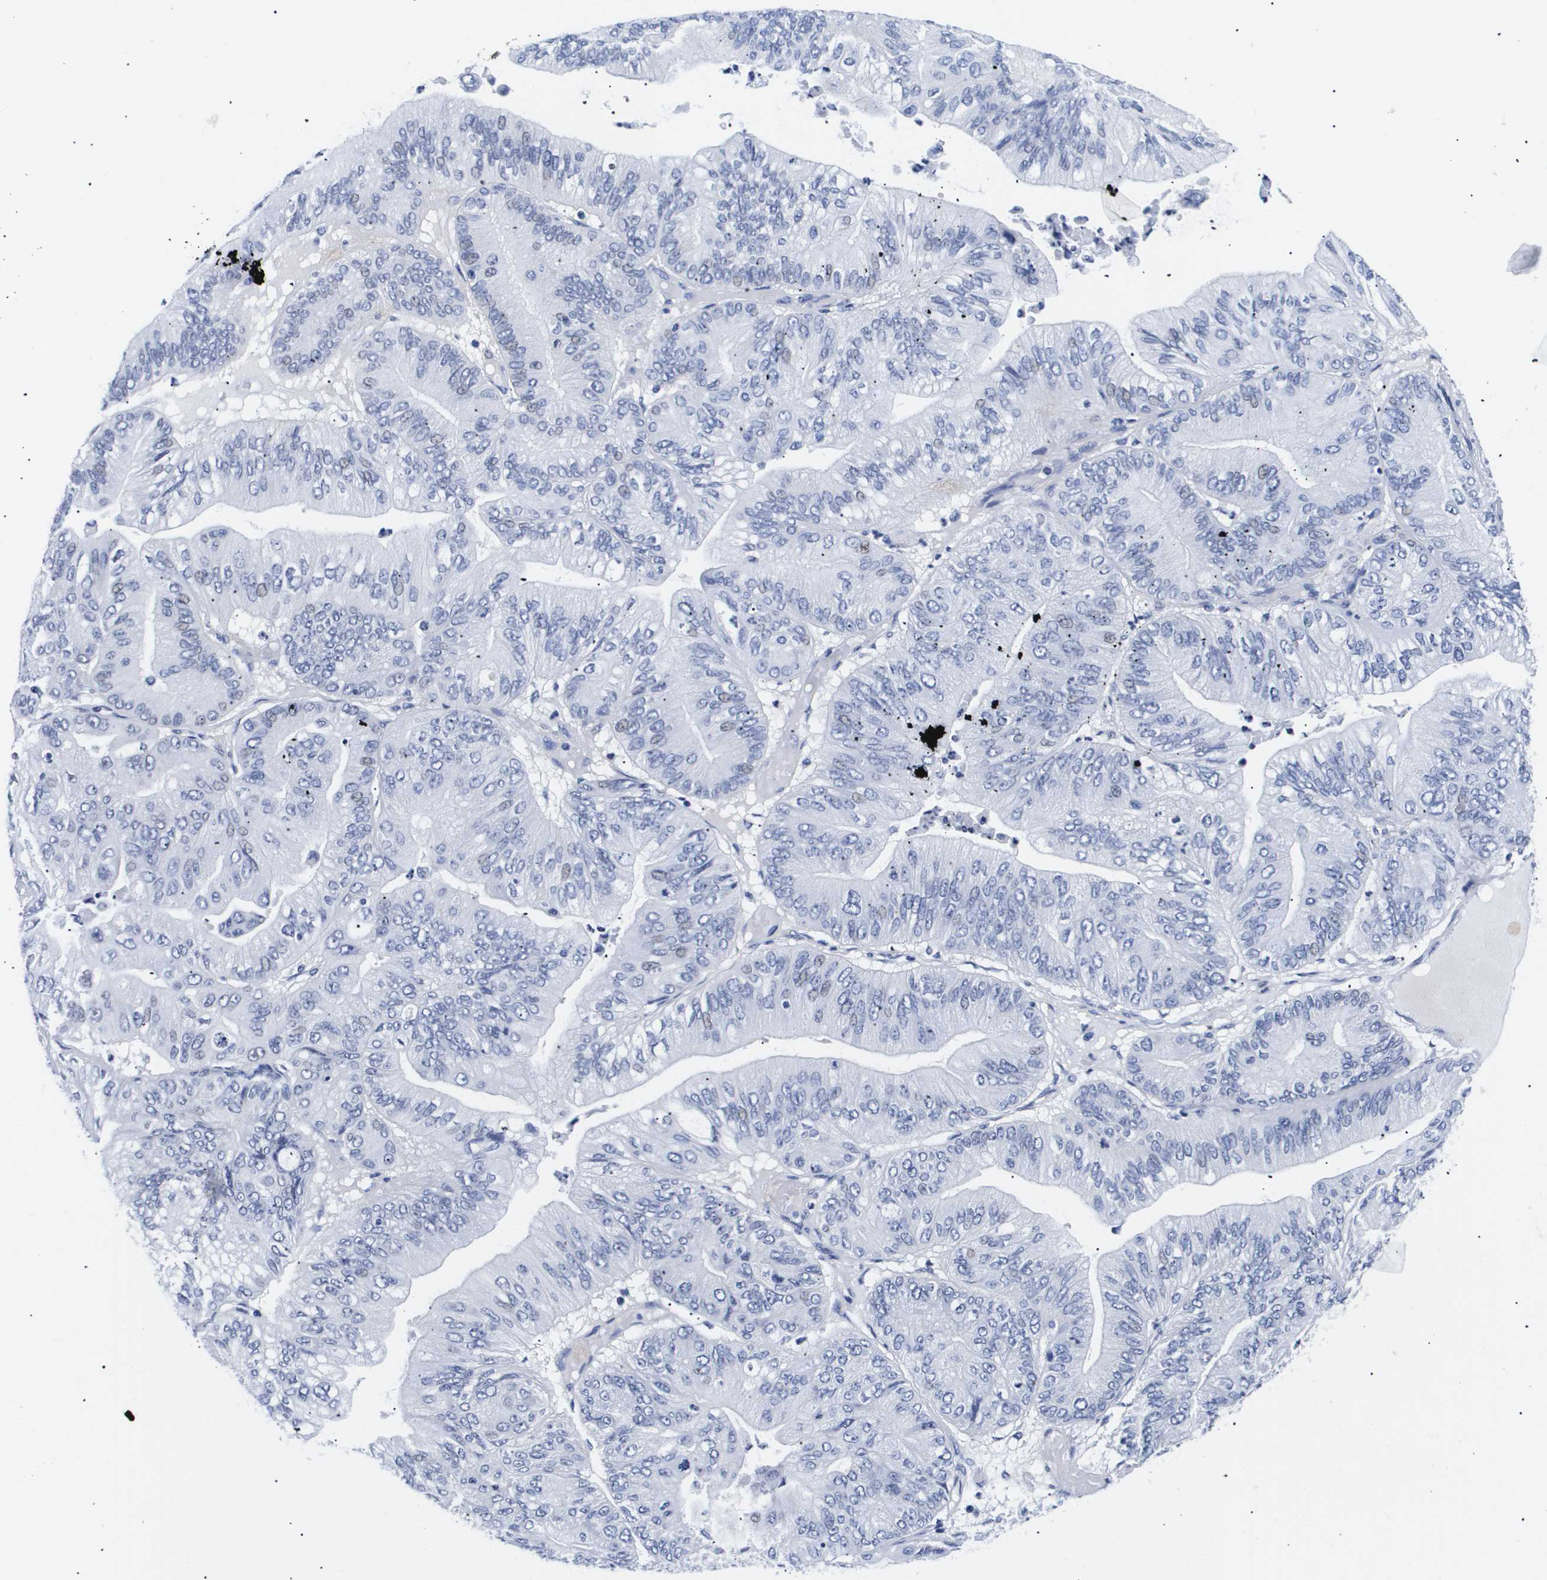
{"staining": {"intensity": "negative", "quantity": "none", "location": "none"}, "tissue": "ovarian cancer", "cell_type": "Tumor cells", "image_type": "cancer", "snomed": [{"axis": "morphology", "description": "Cystadenocarcinoma, mucinous, NOS"}, {"axis": "topography", "description": "Ovary"}], "caption": "Histopathology image shows no significant protein expression in tumor cells of ovarian mucinous cystadenocarcinoma. (Brightfield microscopy of DAB immunohistochemistry (IHC) at high magnification).", "gene": "SHD", "patient": {"sex": "female", "age": 61}}